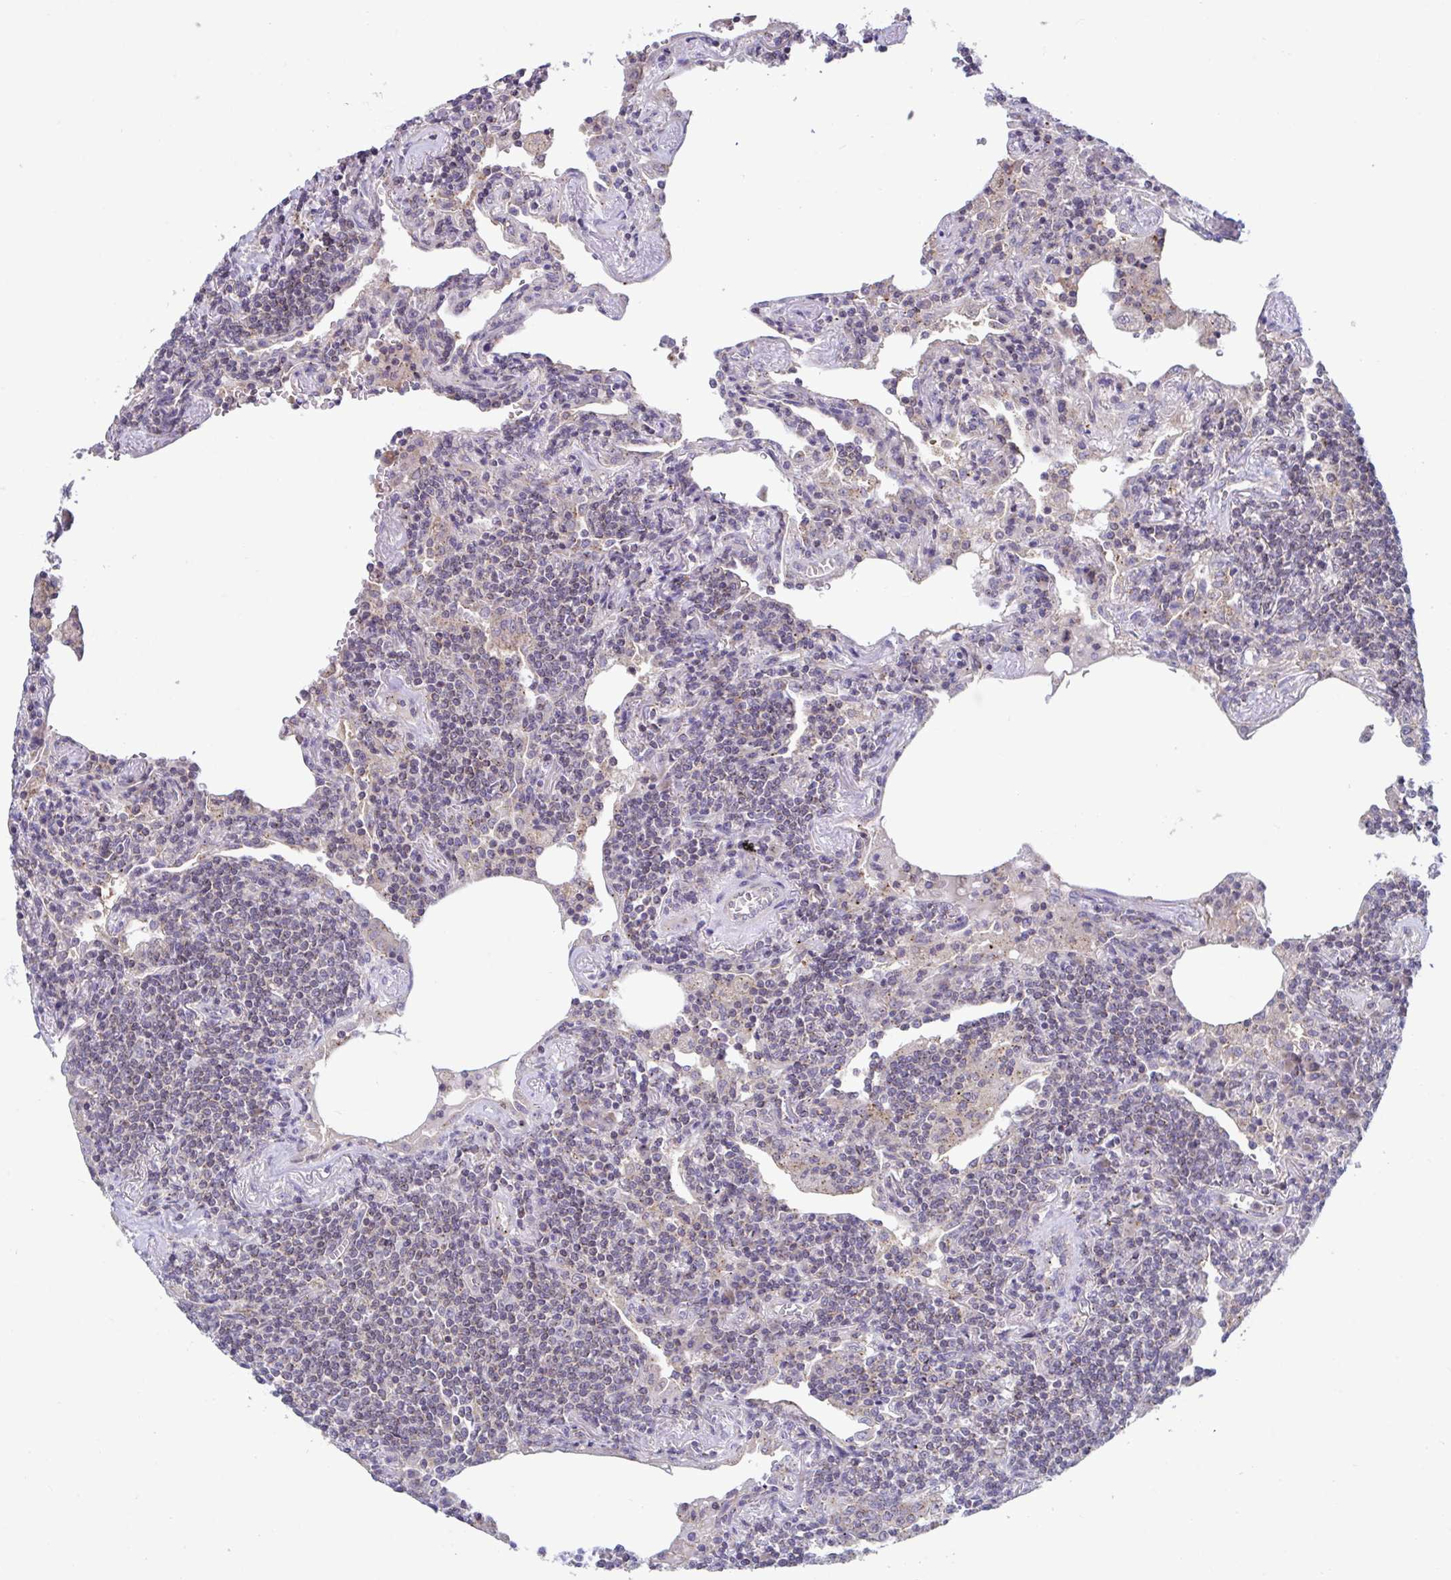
{"staining": {"intensity": "weak", "quantity": ">75%", "location": "cytoplasmic/membranous"}, "tissue": "lymphoma", "cell_type": "Tumor cells", "image_type": "cancer", "snomed": [{"axis": "morphology", "description": "Malignant lymphoma, non-Hodgkin's type, Low grade"}, {"axis": "topography", "description": "Lung"}], "caption": "Lymphoma was stained to show a protein in brown. There is low levels of weak cytoplasmic/membranous staining in approximately >75% of tumor cells.", "gene": "IST1", "patient": {"sex": "female", "age": 71}}